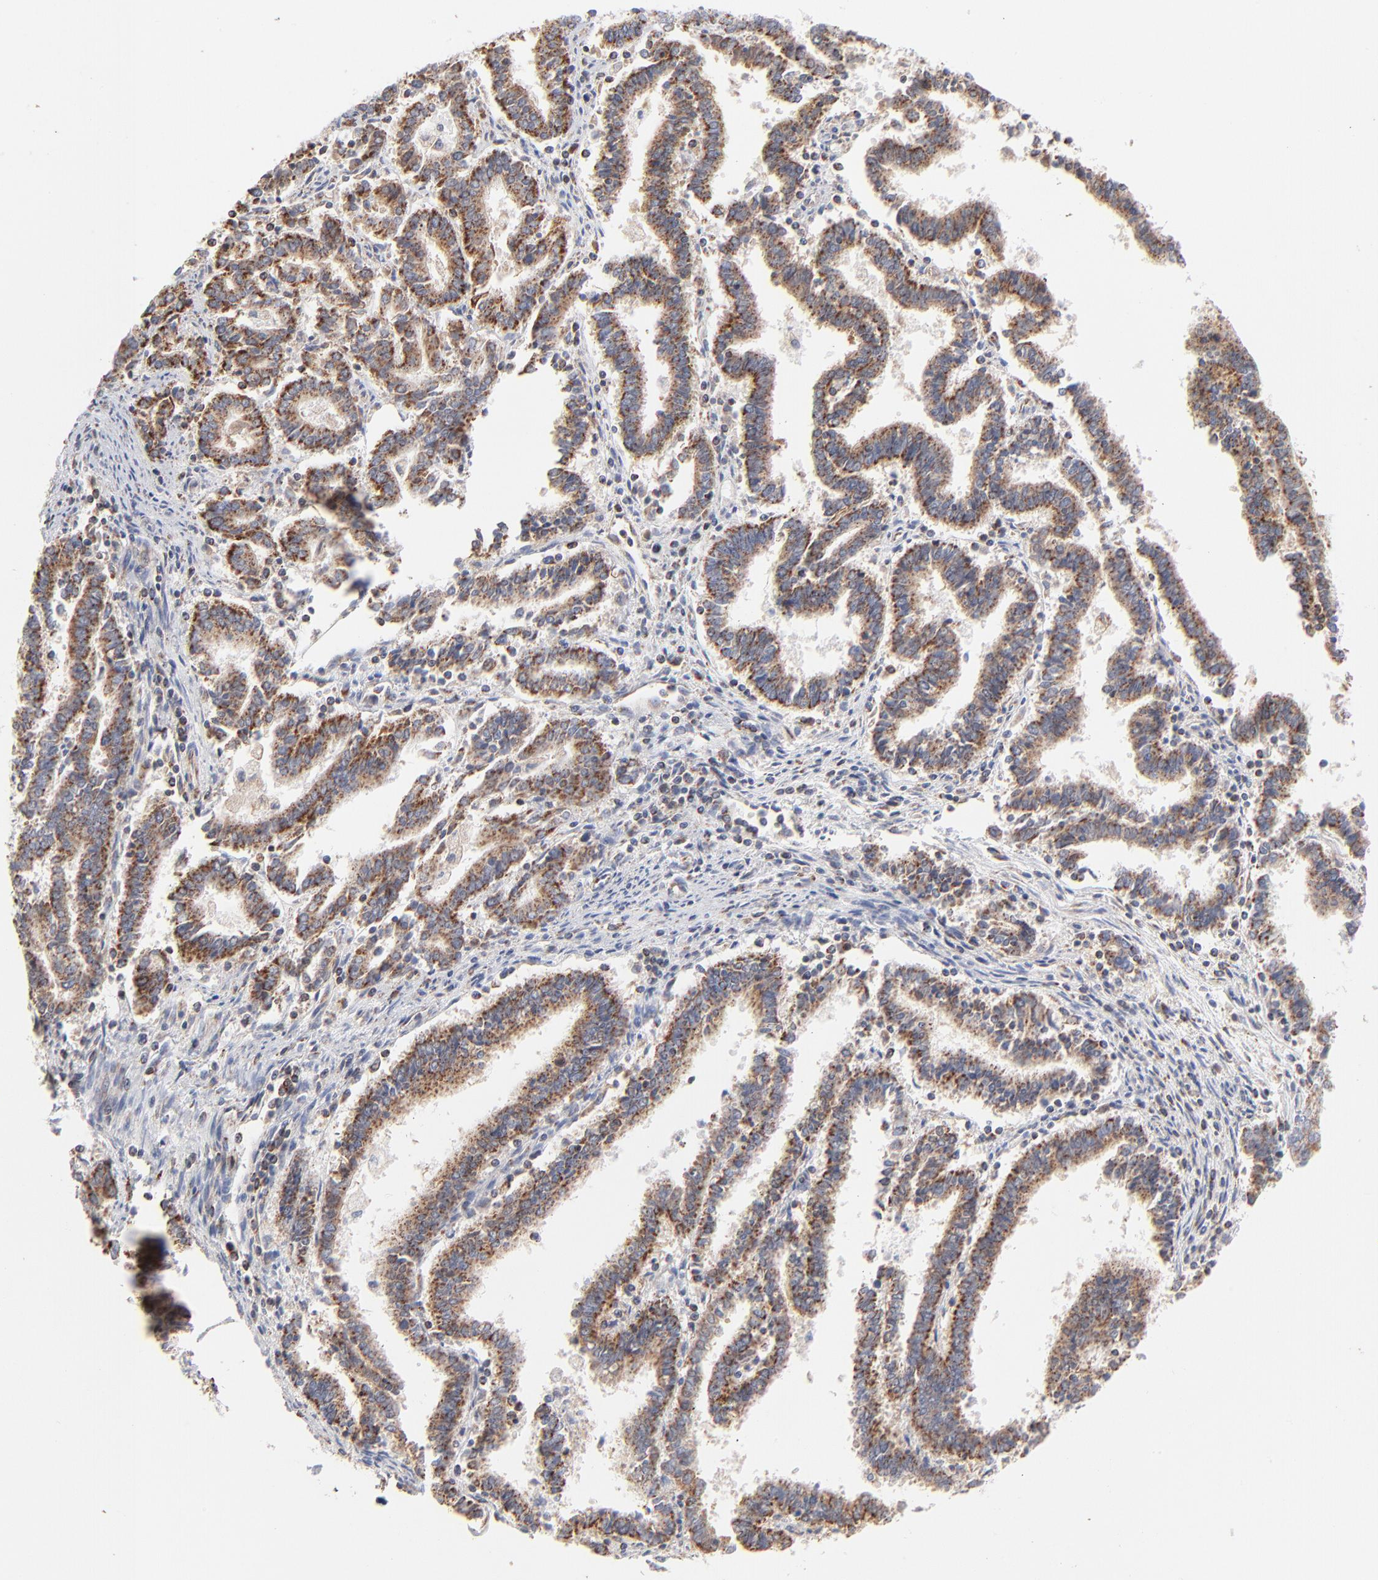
{"staining": {"intensity": "strong", "quantity": ">75%", "location": "cytoplasmic/membranous"}, "tissue": "endometrial cancer", "cell_type": "Tumor cells", "image_type": "cancer", "snomed": [{"axis": "morphology", "description": "Adenocarcinoma, NOS"}, {"axis": "topography", "description": "Uterus"}], "caption": "An IHC micrograph of neoplastic tissue is shown. Protein staining in brown highlights strong cytoplasmic/membranous positivity in endometrial cancer within tumor cells.", "gene": "MRPL58", "patient": {"sex": "female", "age": 83}}